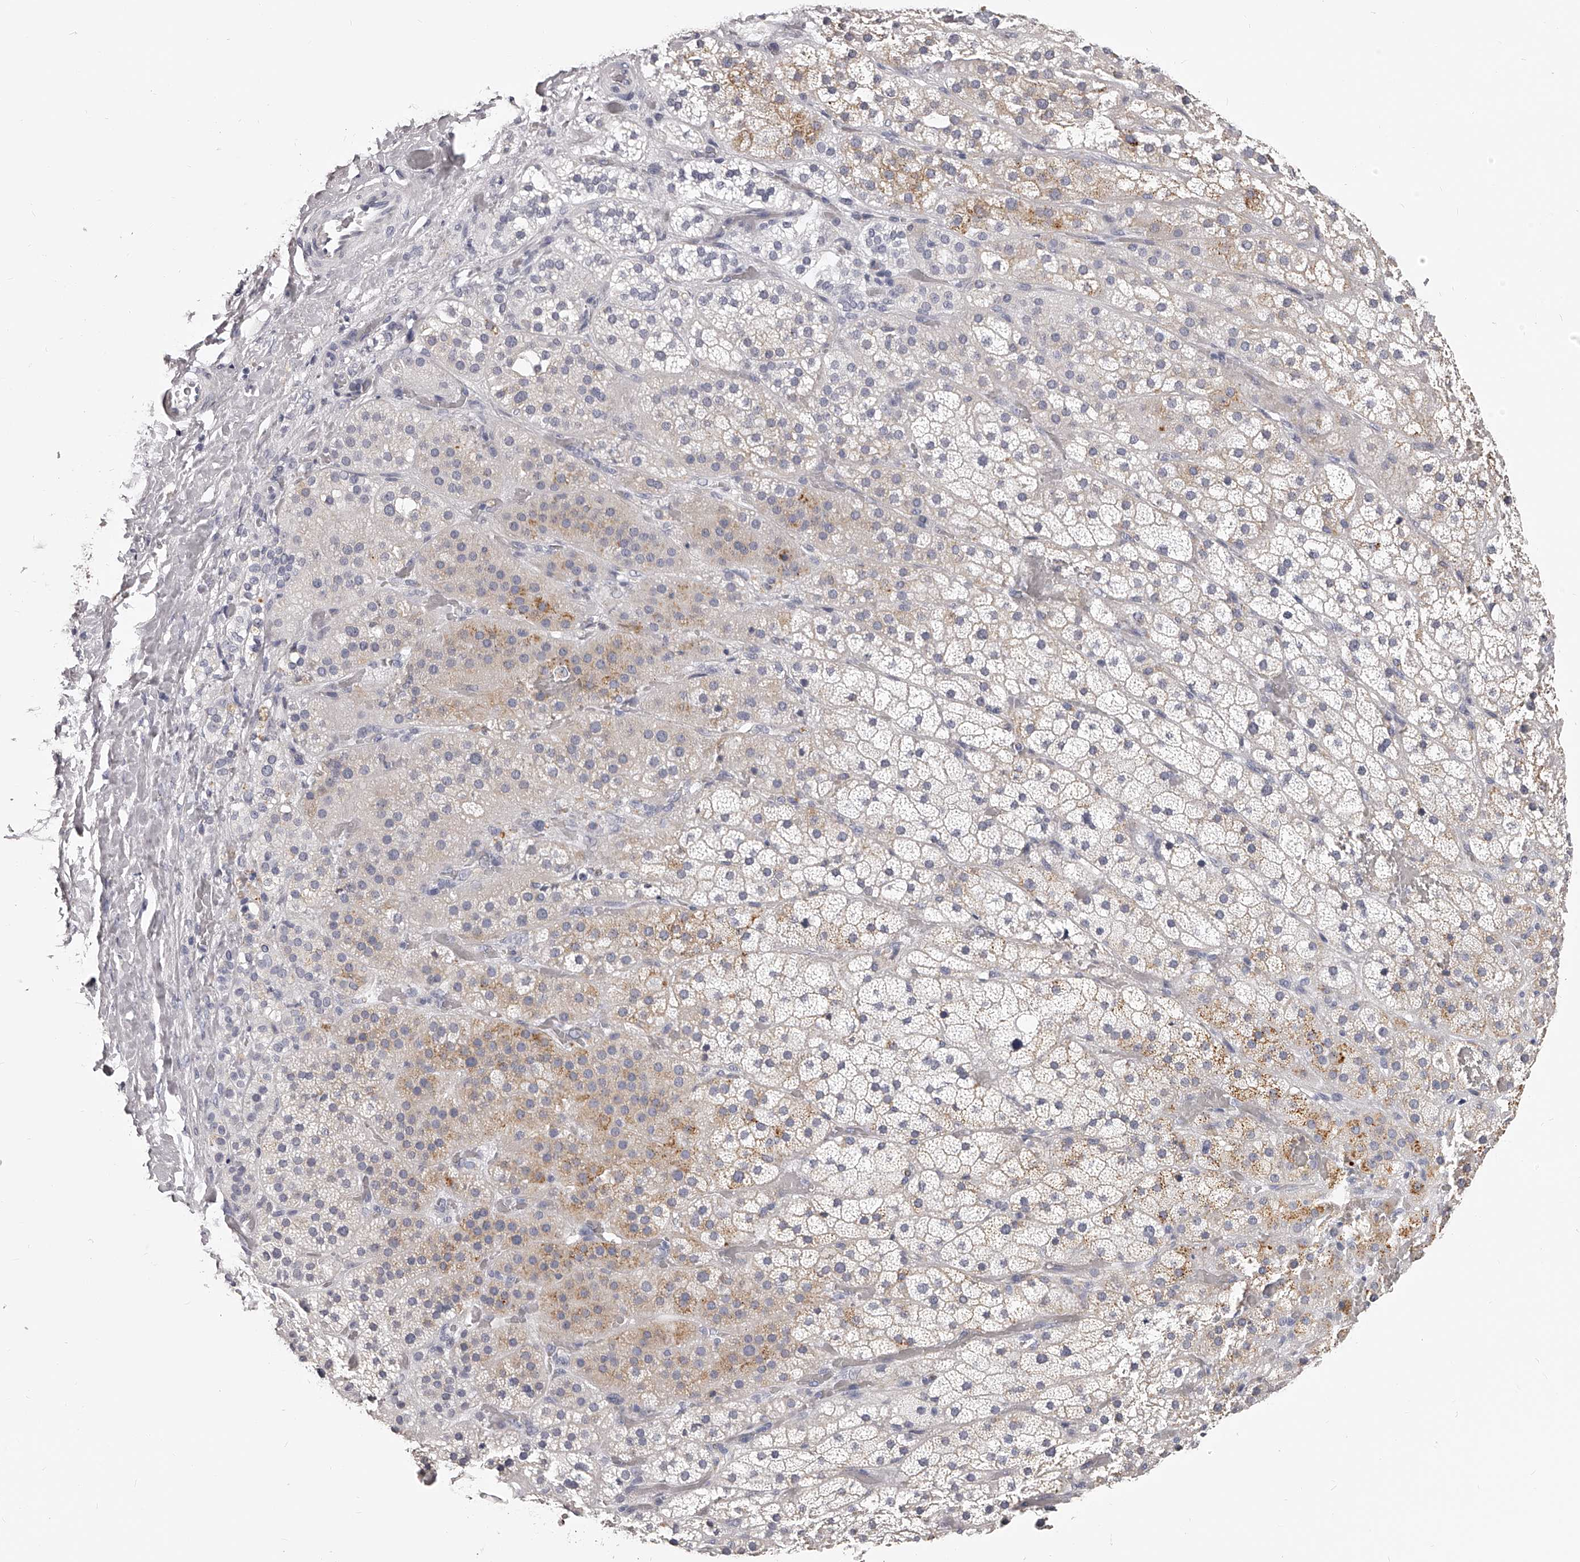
{"staining": {"intensity": "moderate", "quantity": "<25%", "location": "cytoplasmic/membranous"}, "tissue": "adrenal gland", "cell_type": "Glandular cells", "image_type": "normal", "snomed": [{"axis": "morphology", "description": "Normal tissue, NOS"}, {"axis": "topography", "description": "Adrenal gland"}], "caption": "Unremarkable adrenal gland shows moderate cytoplasmic/membranous staining in approximately <25% of glandular cells, visualized by immunohistochemistry. (DAB IHC, brown staining for protein, blue staining for nuclei).", "gene": "DMRT1", "patient": {"sex": "male", "age": 57}}